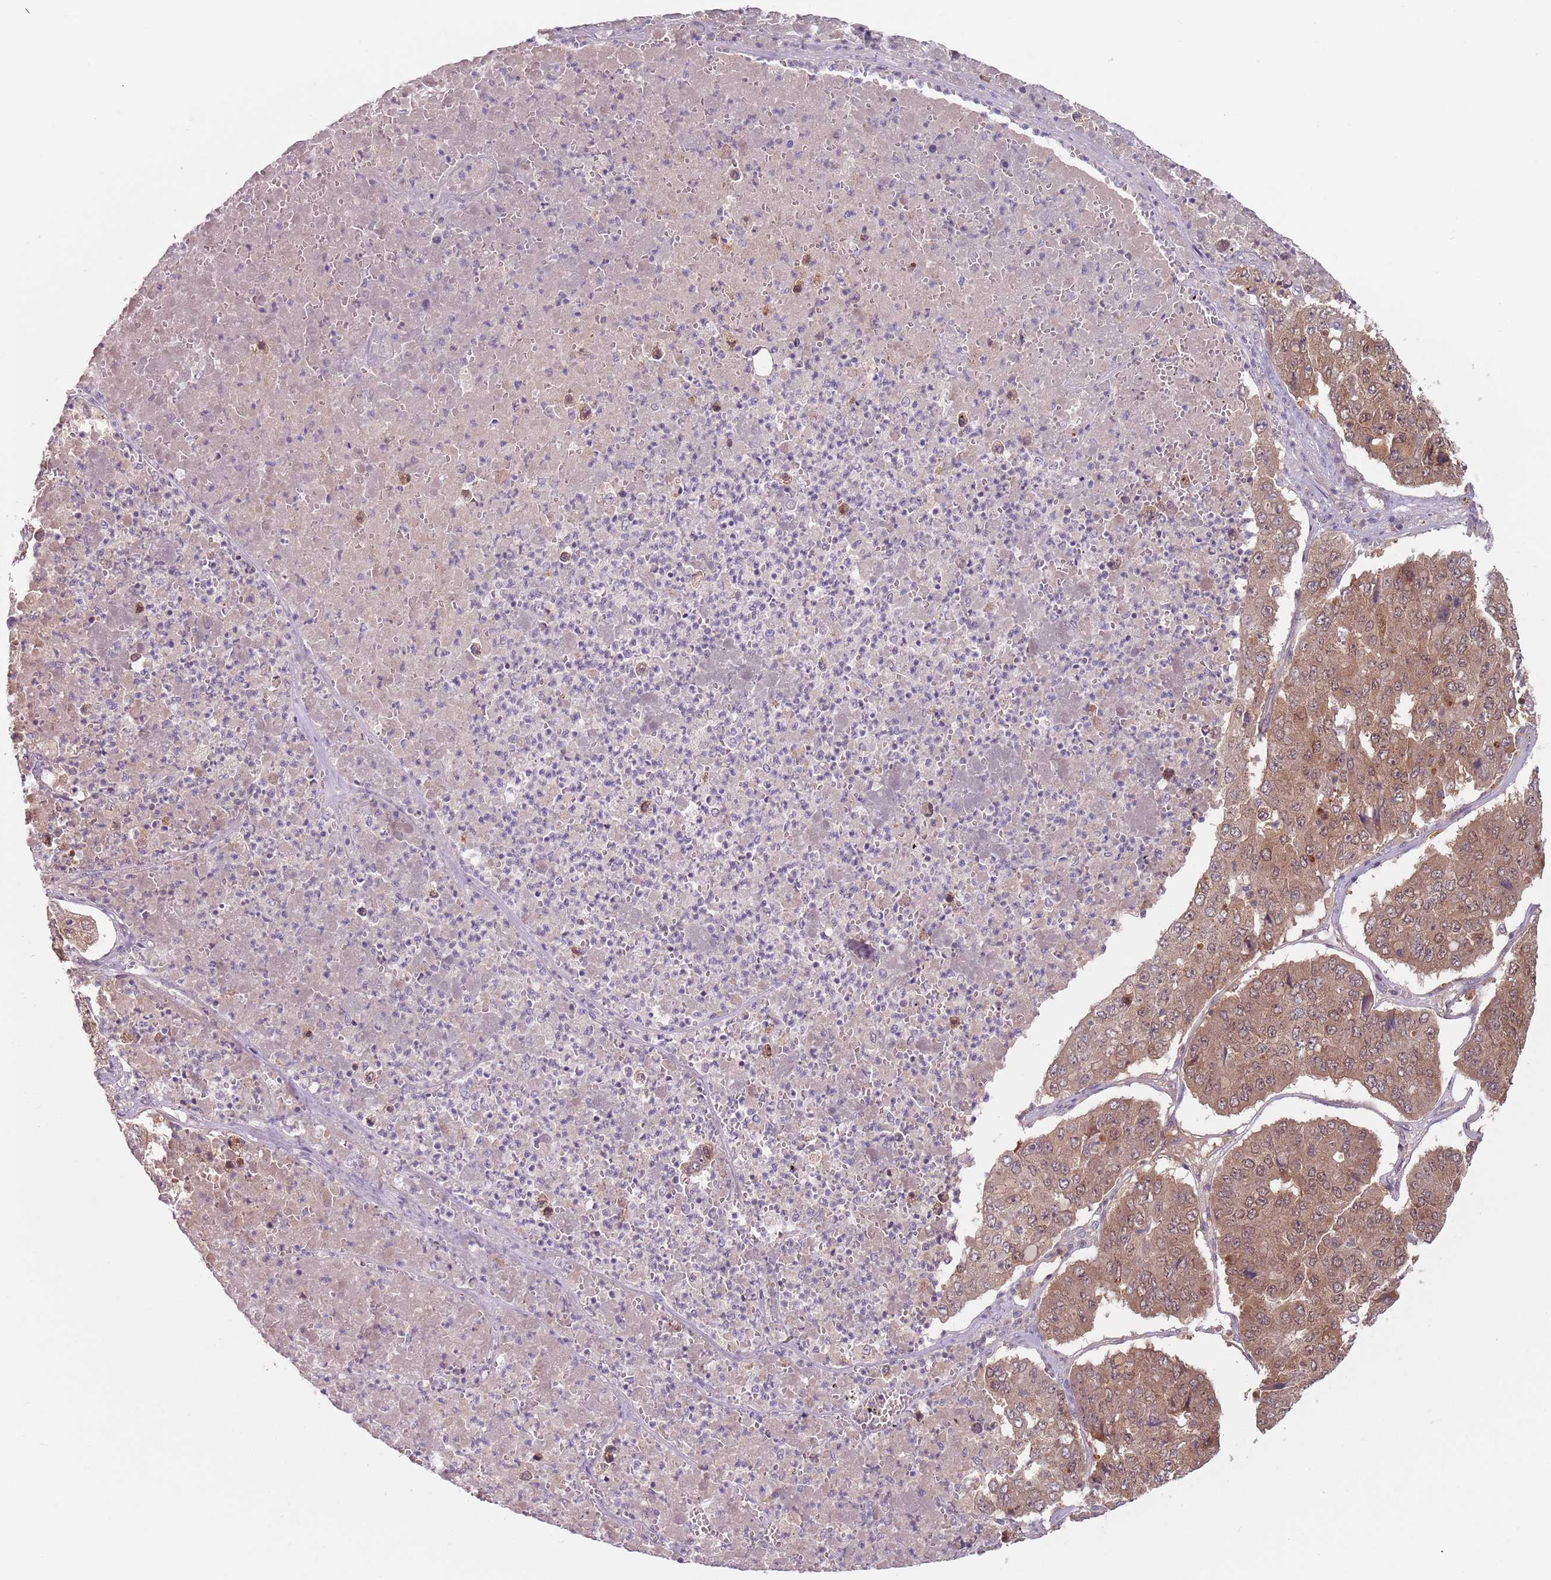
{"staining": {"intensity": "moderate", "quantity": ">75%", "location": "cytoplasmic/membranous,nuclear"}, "tissue": "pancreatic cancer", "cell_type": "Tumor cells", "image_type": "cancer", "snomed": [{"axis": "morphology", "description": "Adenocarcinoma, NOS"}, {"axis": "topography", "description": "Pancreas"}], "caption": "Protein expression analysis of pancreatic cancer exhibits moderate cytoplasmic/membranous and nuclear staining in about >75% of tumor cells.", "gene": "NAXE", "patient": {"sex": "male", "age": 50}}